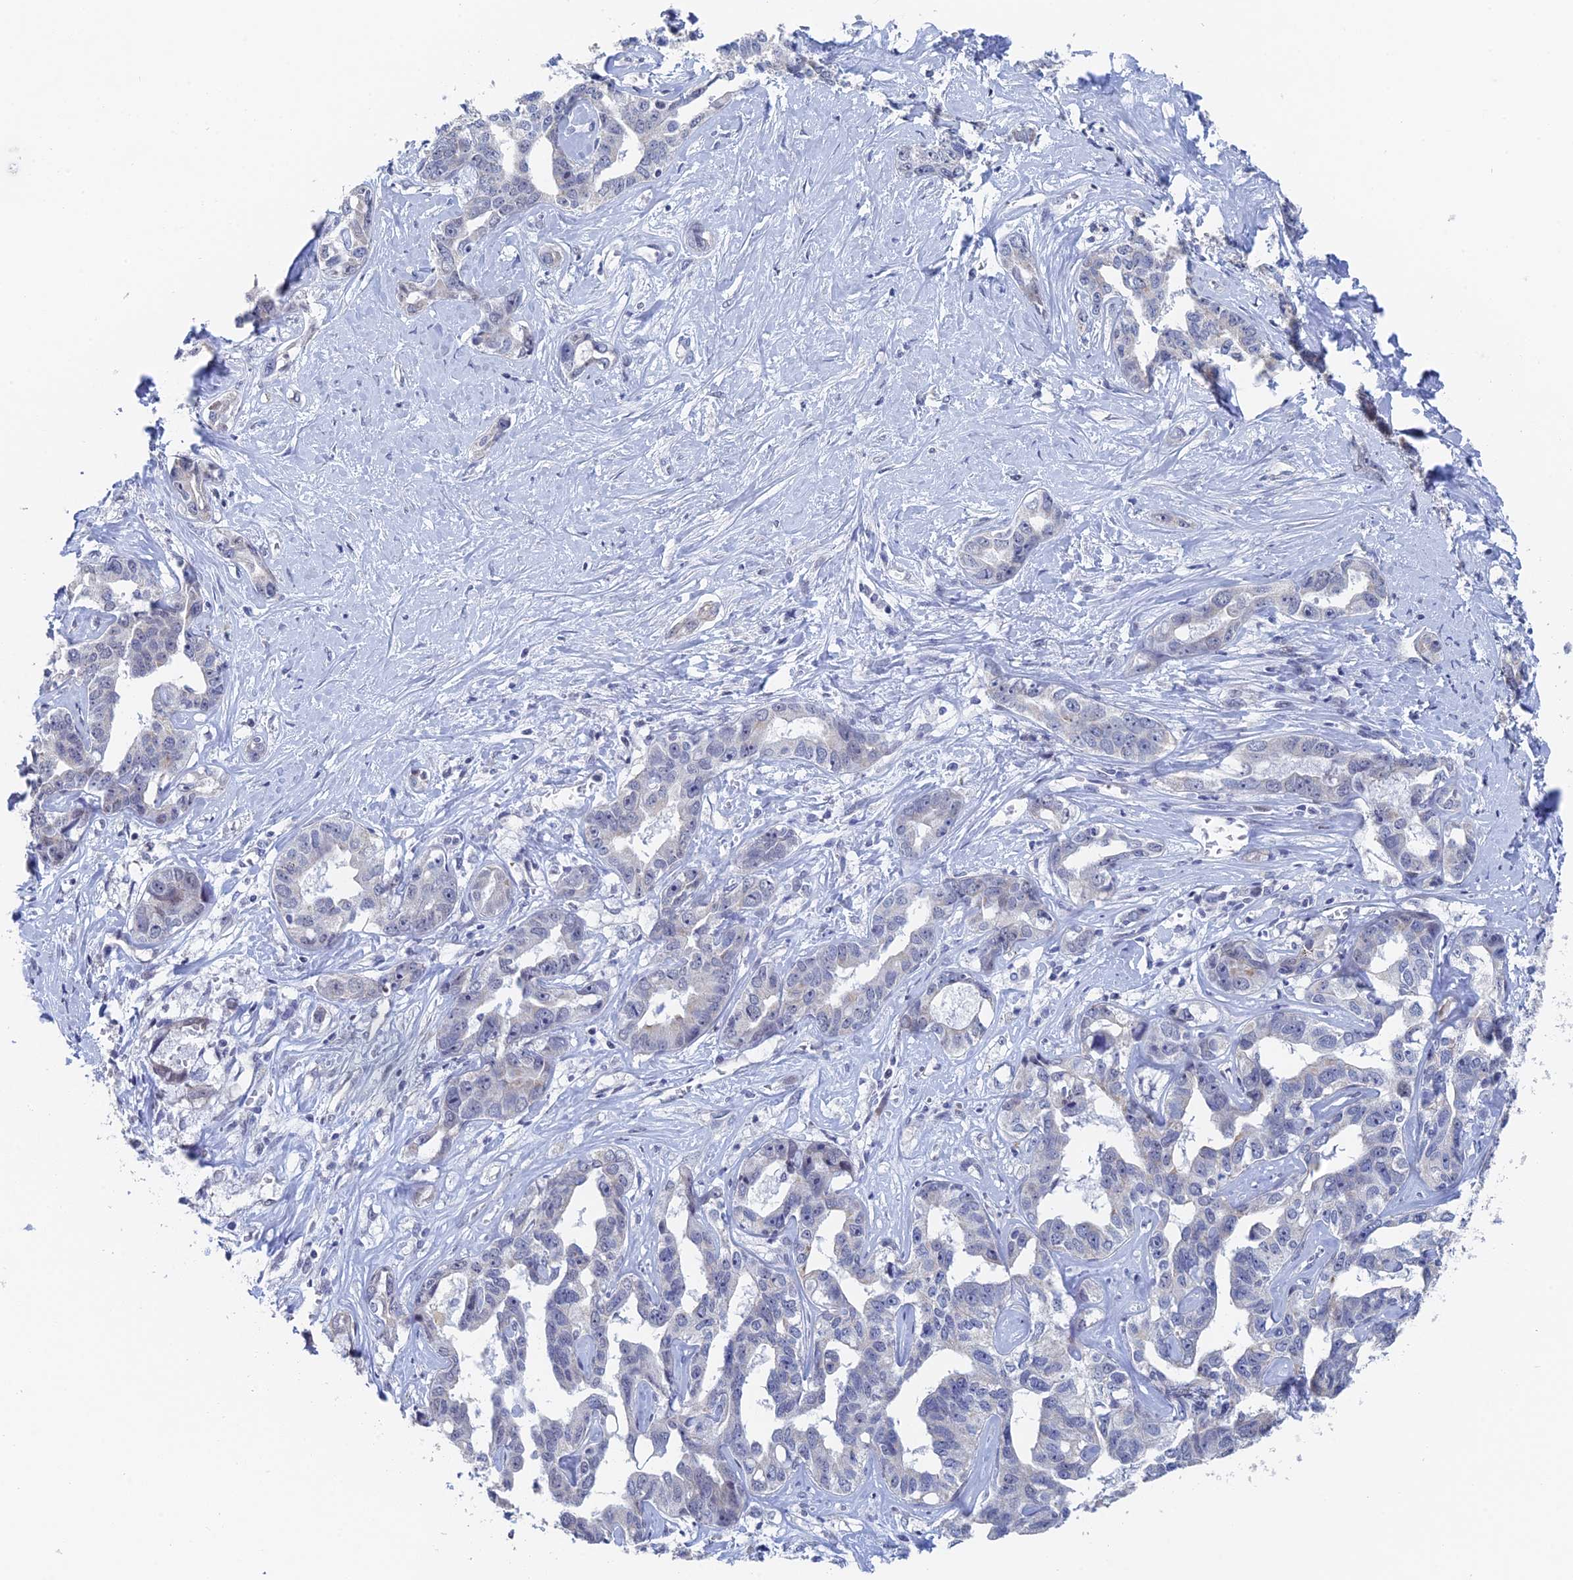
{"staining": {"intensity": "negative", "quantity": "none", "location": "none"}, "tissue": "liver cancer", "cell_type": "Tumor cells", "image_type": "cancer", "snomed": [{"axis": "morphology", "description": "Cholangiocarcinoma"}, {"axis": "topography", "description": "Liver"}], "caption": "Tumor cells show no significant protein staining in liver cholangiocarcinoma. (Stains: DAB (3,3'-diaminobenzidine) immunohistochemistry with hematoxylin counter stain, Microscopy: brightfield microscopy at high magnification).", "gene": "GMNC", "patient": {"sex": "male", "age": 59}}